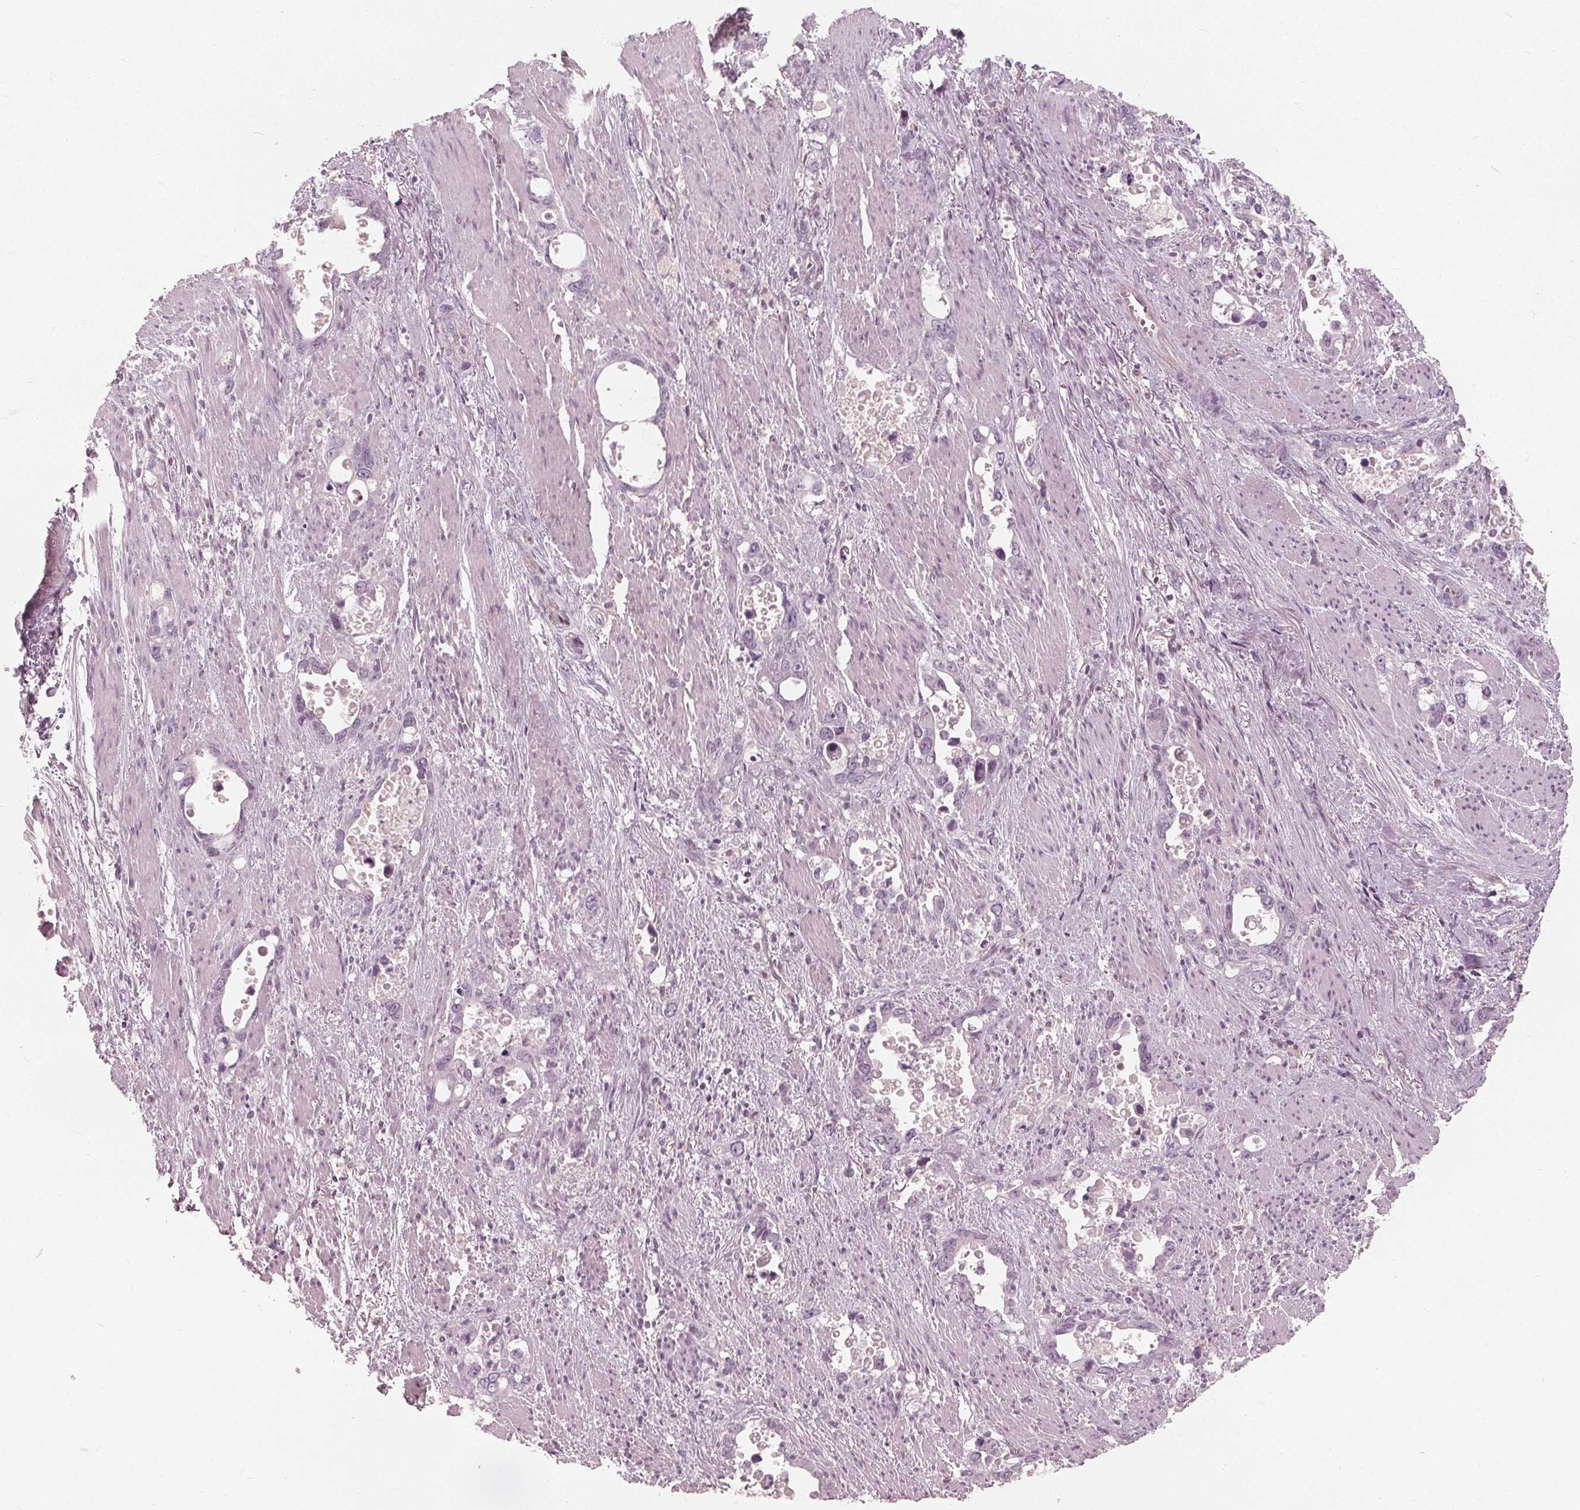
{"staining": {"intensity": "negative", "quantity": "none", "location": "none"}, "tissue": "stomach cancer", "cell_type": "Tumor cells", "image_type": "cancer", "snomed": [{"axis": "morphology", "description": "Normal tissue, NOS"}, {"axis": "morphology", "description": "Adenocarcinoma, NOS"}, {"axis": "topography", "description": "Esophagus"}, {"axis": "topography", "description": "Stomach, upper"}], "caption": "The image displays no staining of tumor cells in stomach cancer (adenocarcinoma).", "gene": "SAT2", "patient": {"sex": "male", "age": 74}}